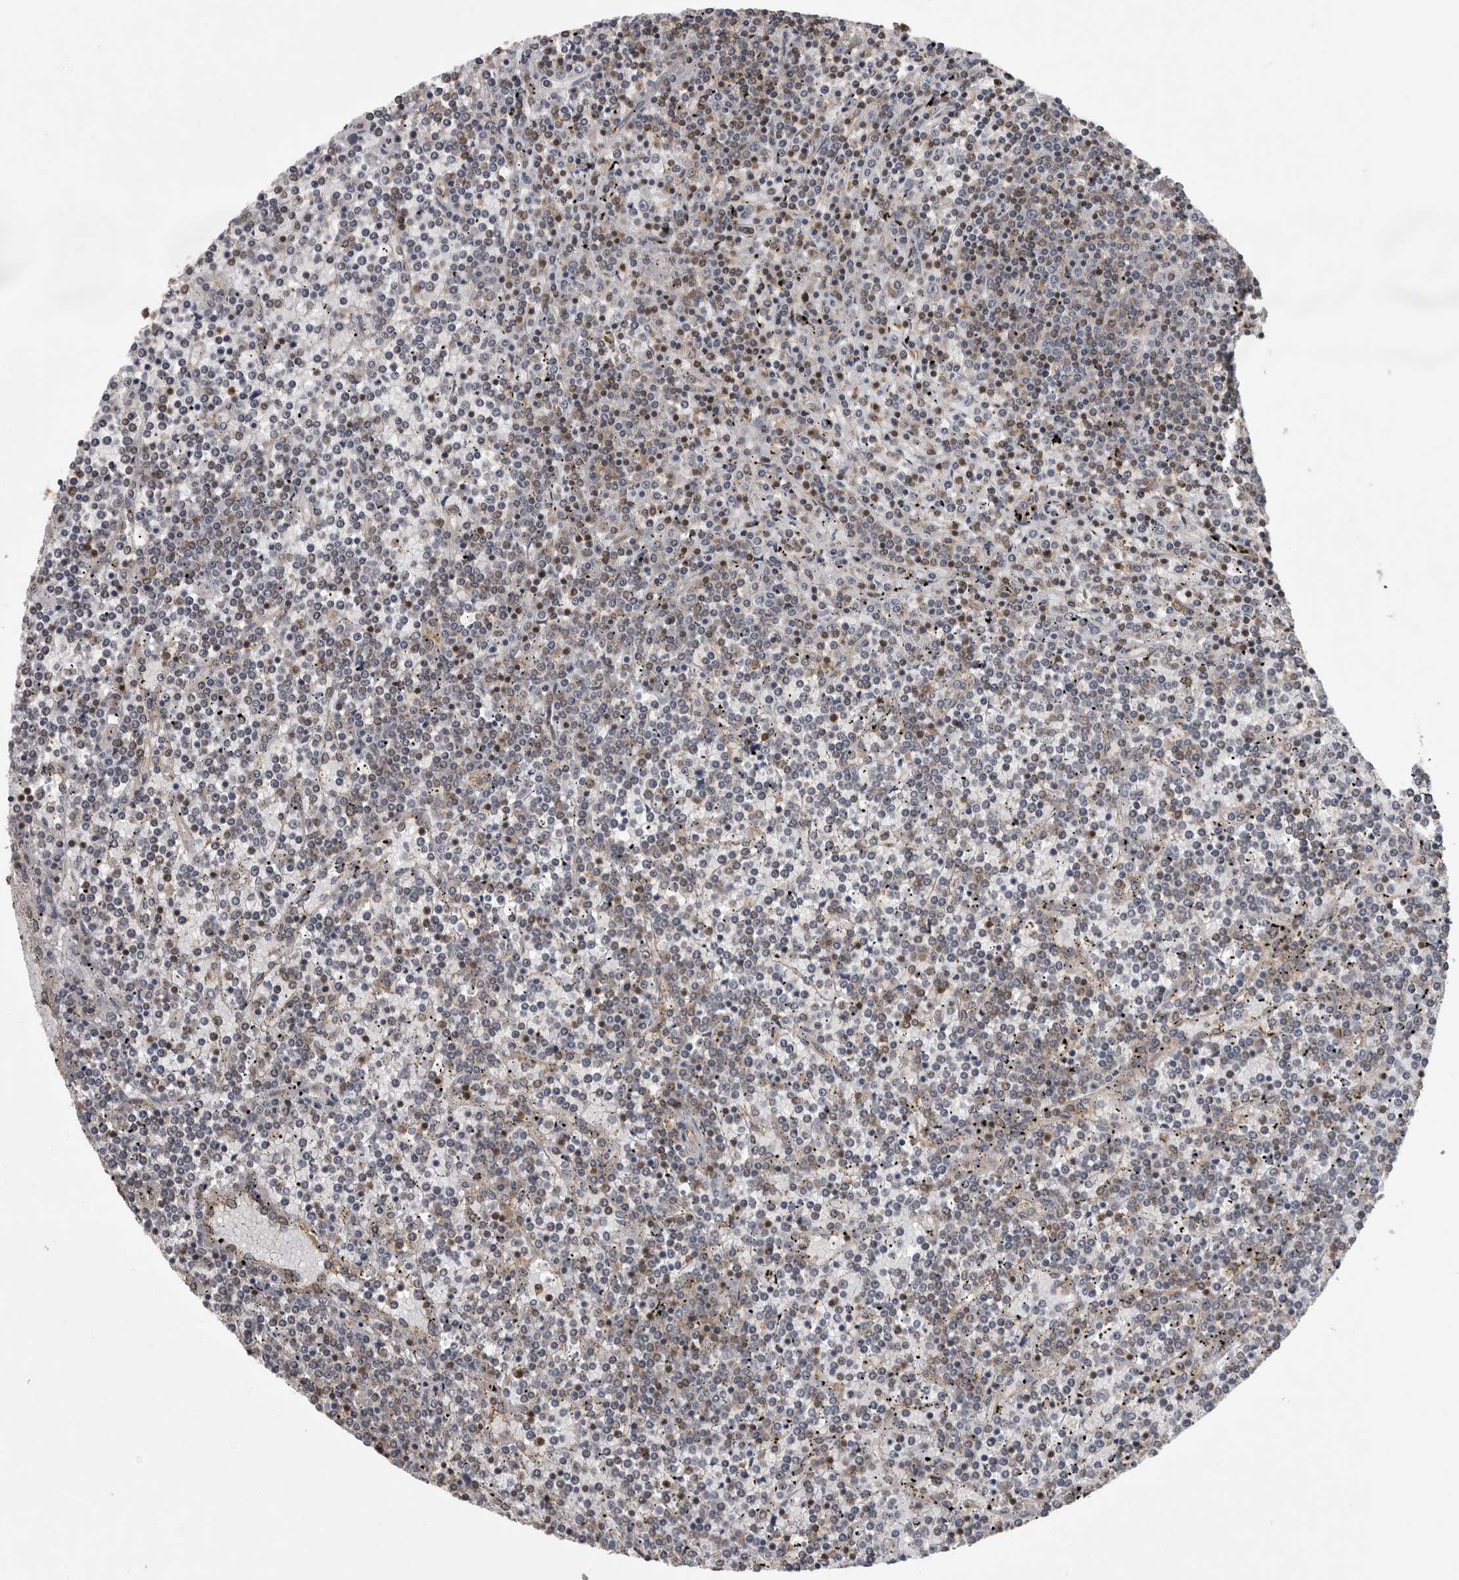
{"staining": {"intensity": "weak", "quantity": "25%-75%", "location": "cytoplasmic/membranous"}, "tissue": "lymphoma", "cell_type": "Tumor cells", "image_type": "cancer", "snomed": [{"axis": "morphology", "description": "Malignant lymphoma, non-Hodgkin's type, Low grade"}, {"axis": "topography", "description": "Spleen"}], "caption": "An image of human low-grade malignant lymphoma, non-Hodgkin's type stained for a protein reveals weak cytoplasmic/membranous brown staining in tumor cells. (brown staining indicates protein expression, while blue staining denotes nuclei).", "gene": "ATXN2", "patient": {"sex": "female", "age": 19}}